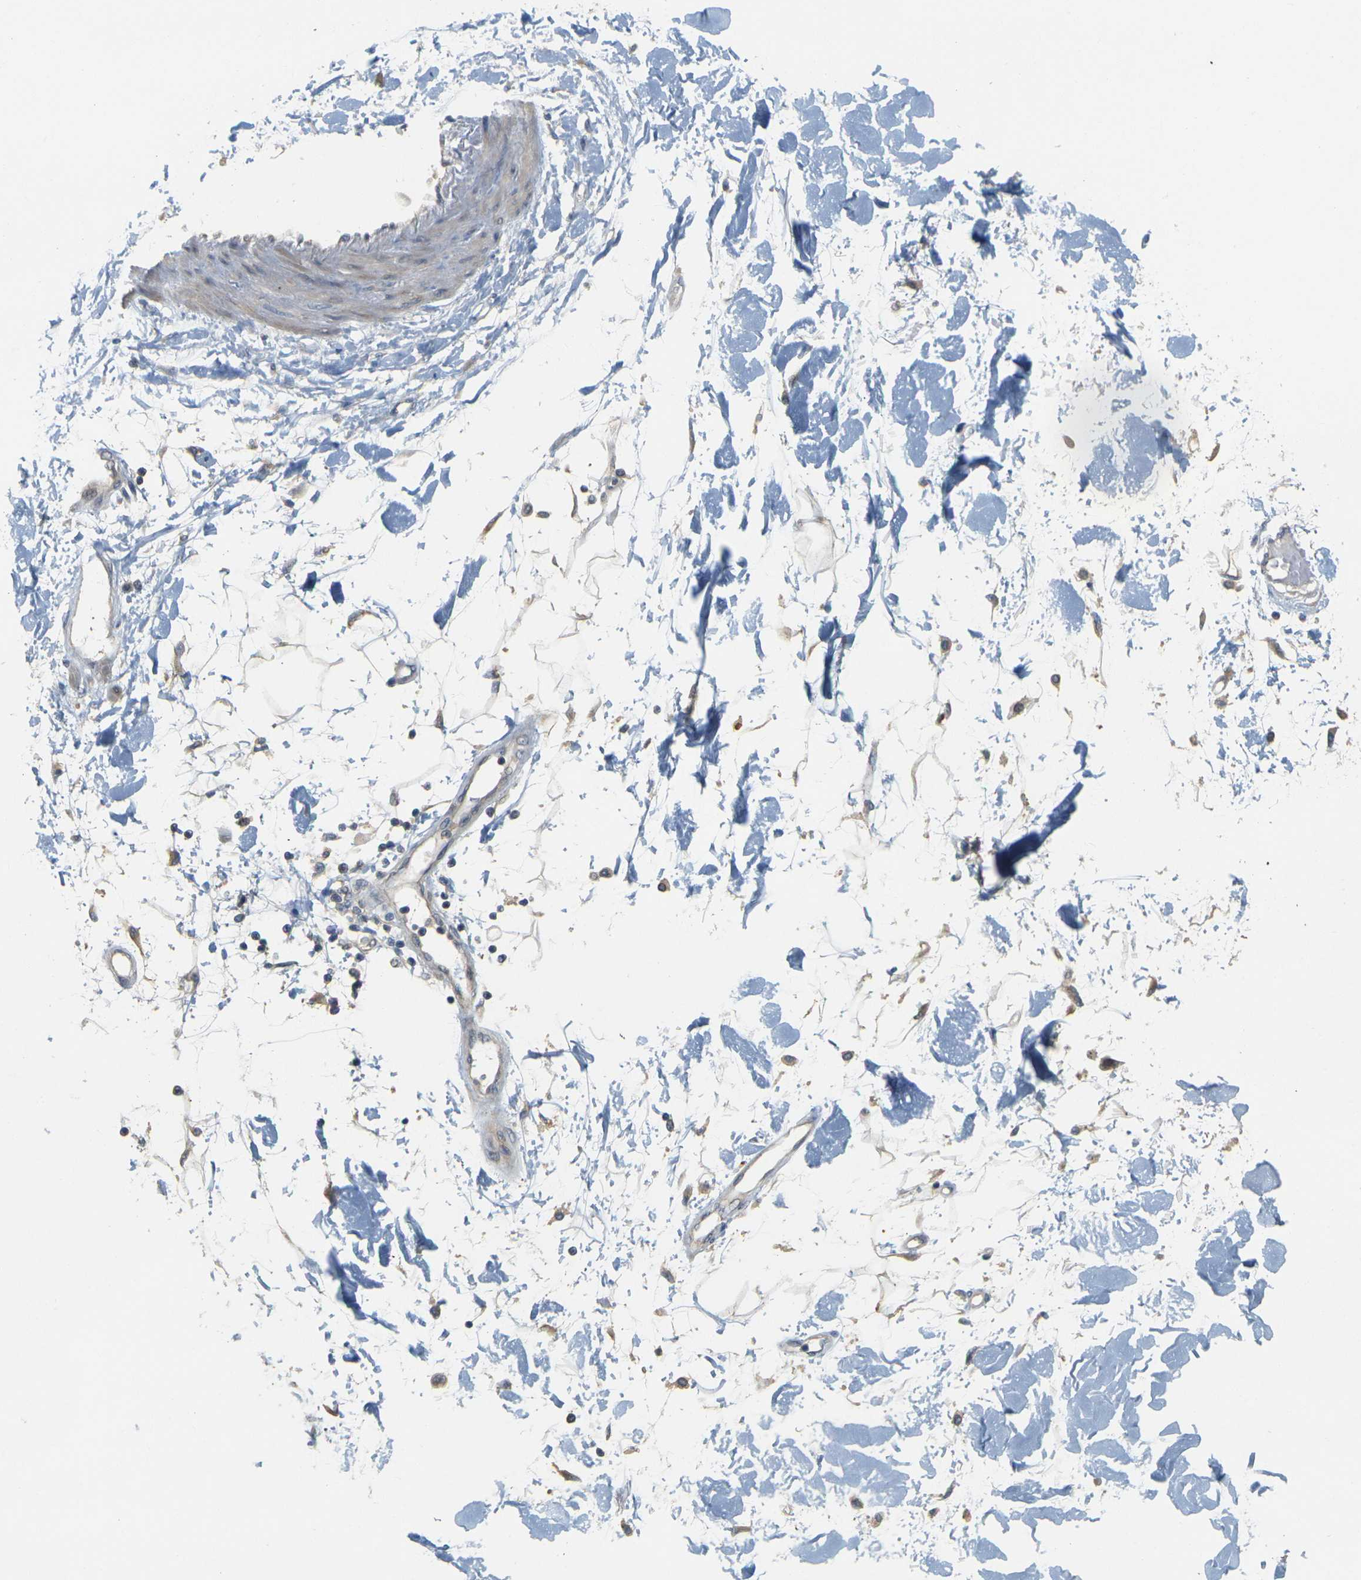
{"staining": {"intensity": "weak", "quantity": ">75%", "location": "cytoplasmic/membranous"}, "tissue": "adipose tissue", "cell_type": "Adipocytes", "image_type": "normal", "snomed": [{"axis": "morphology", "description": "Squamous cell carcinoma, NOS"}, {"axis": "topography", "description": "Skin"}], "caption": "Benign adipose tissue exhibits weak cytoplasmic/membranous expression in approximately >75% of adipocytes, visualized by immunohistochemistry.", "gene": "GDAP1", "patient": {"sex": "male", "age": 83}}